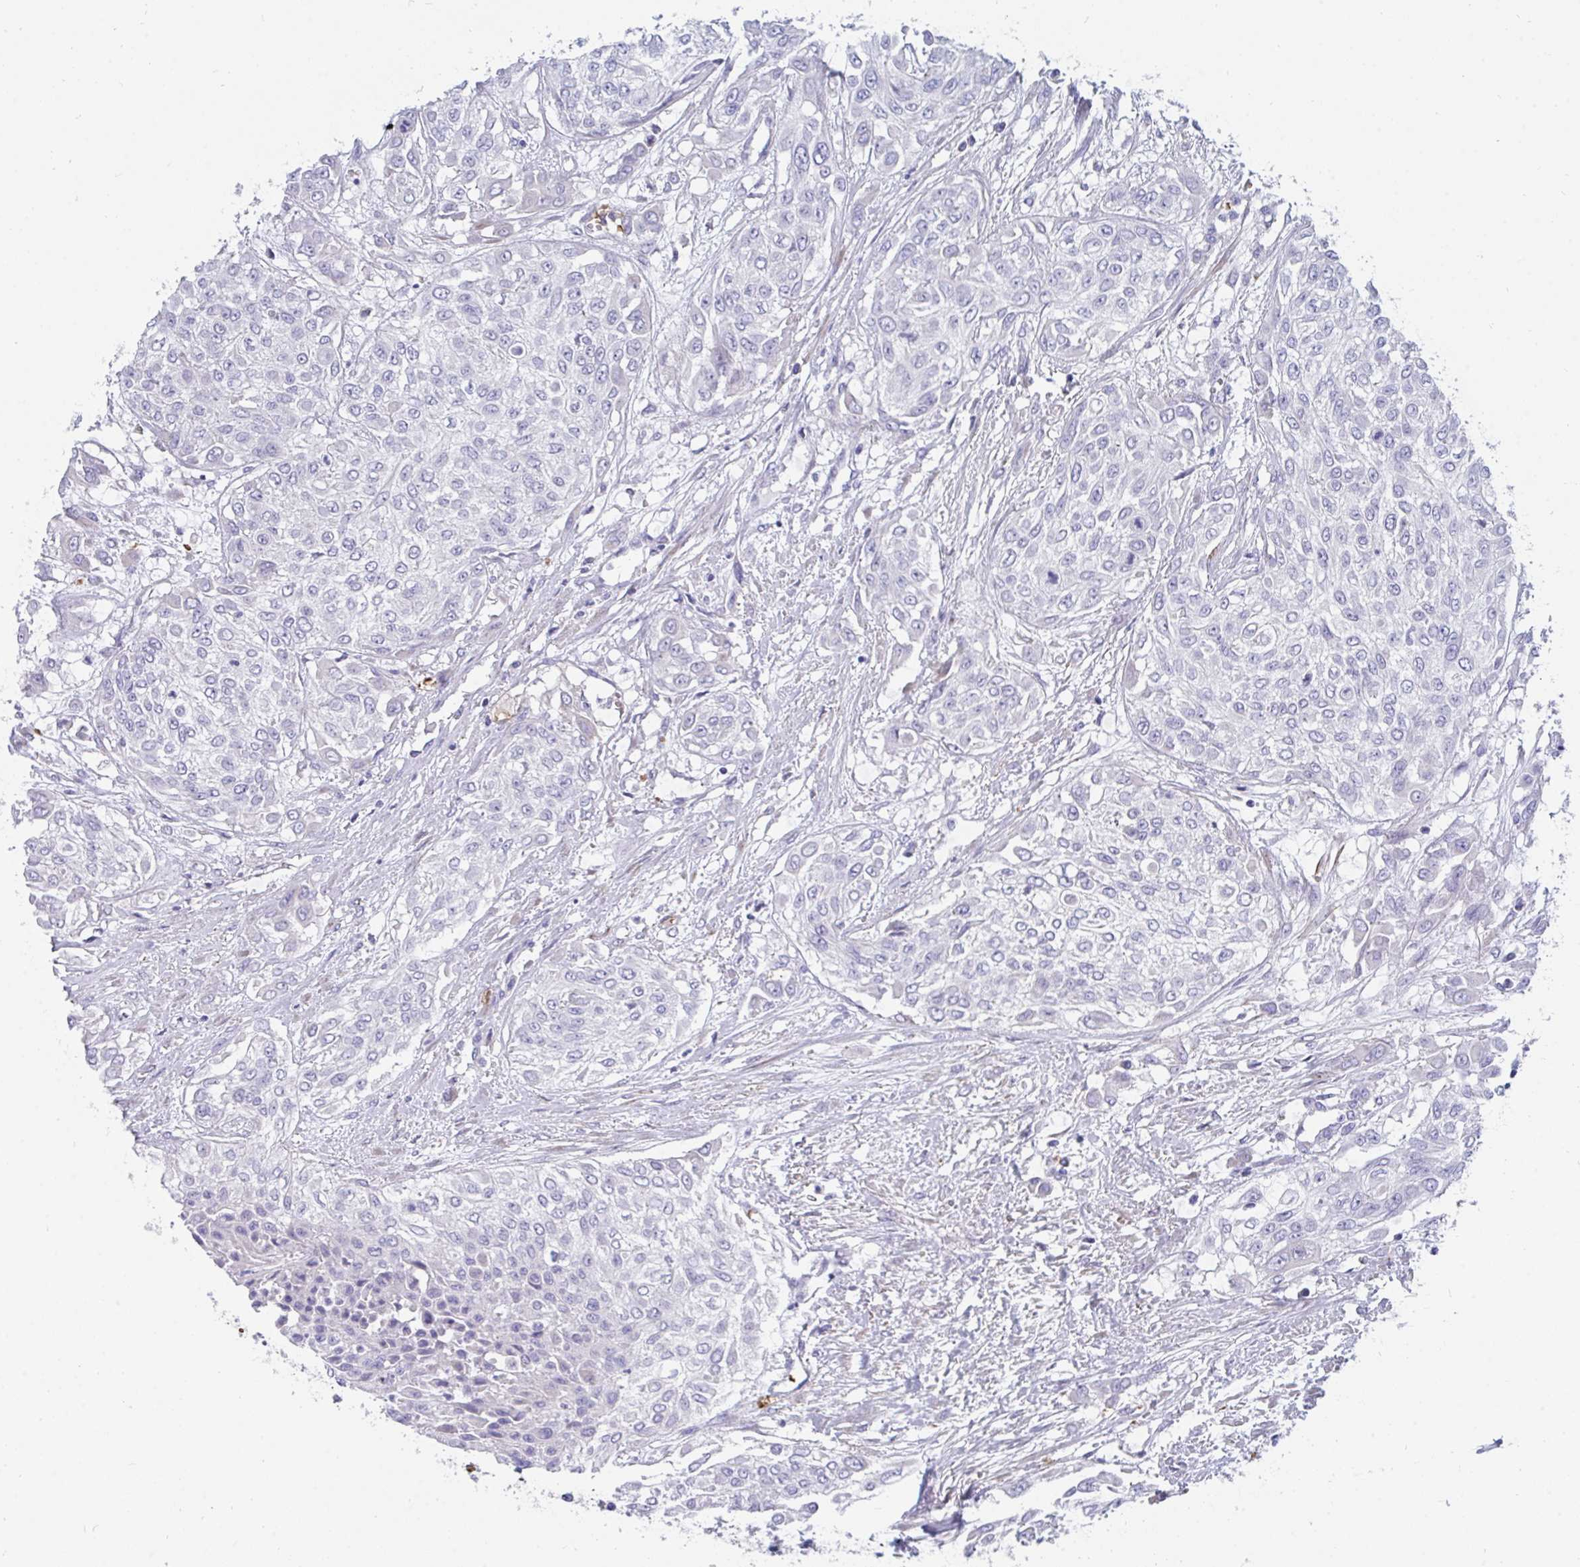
{"staining": {"intensity": "negative", "quantity": "none", "location": "none"}, "tissue": "urothelial cancer", "cell_type": "Tumor cells", "image_type": "cancer", "snomed": [{"axis": "morphology", "description": "Urothelial carcinoma, High grade"}, {"axis": "topography", "description": "Urinary bladder"}], "caption": "Immunohistochemistry (IHC) micrograph of human urothelial carcinoma (high-grade) stained for a protein (brown), which reveals no expression in tumor cells. (DAB IHC with hematoxylin counter stain).", "gene": "MROH2B", "patient": {"sex": "male", "age": 57}}